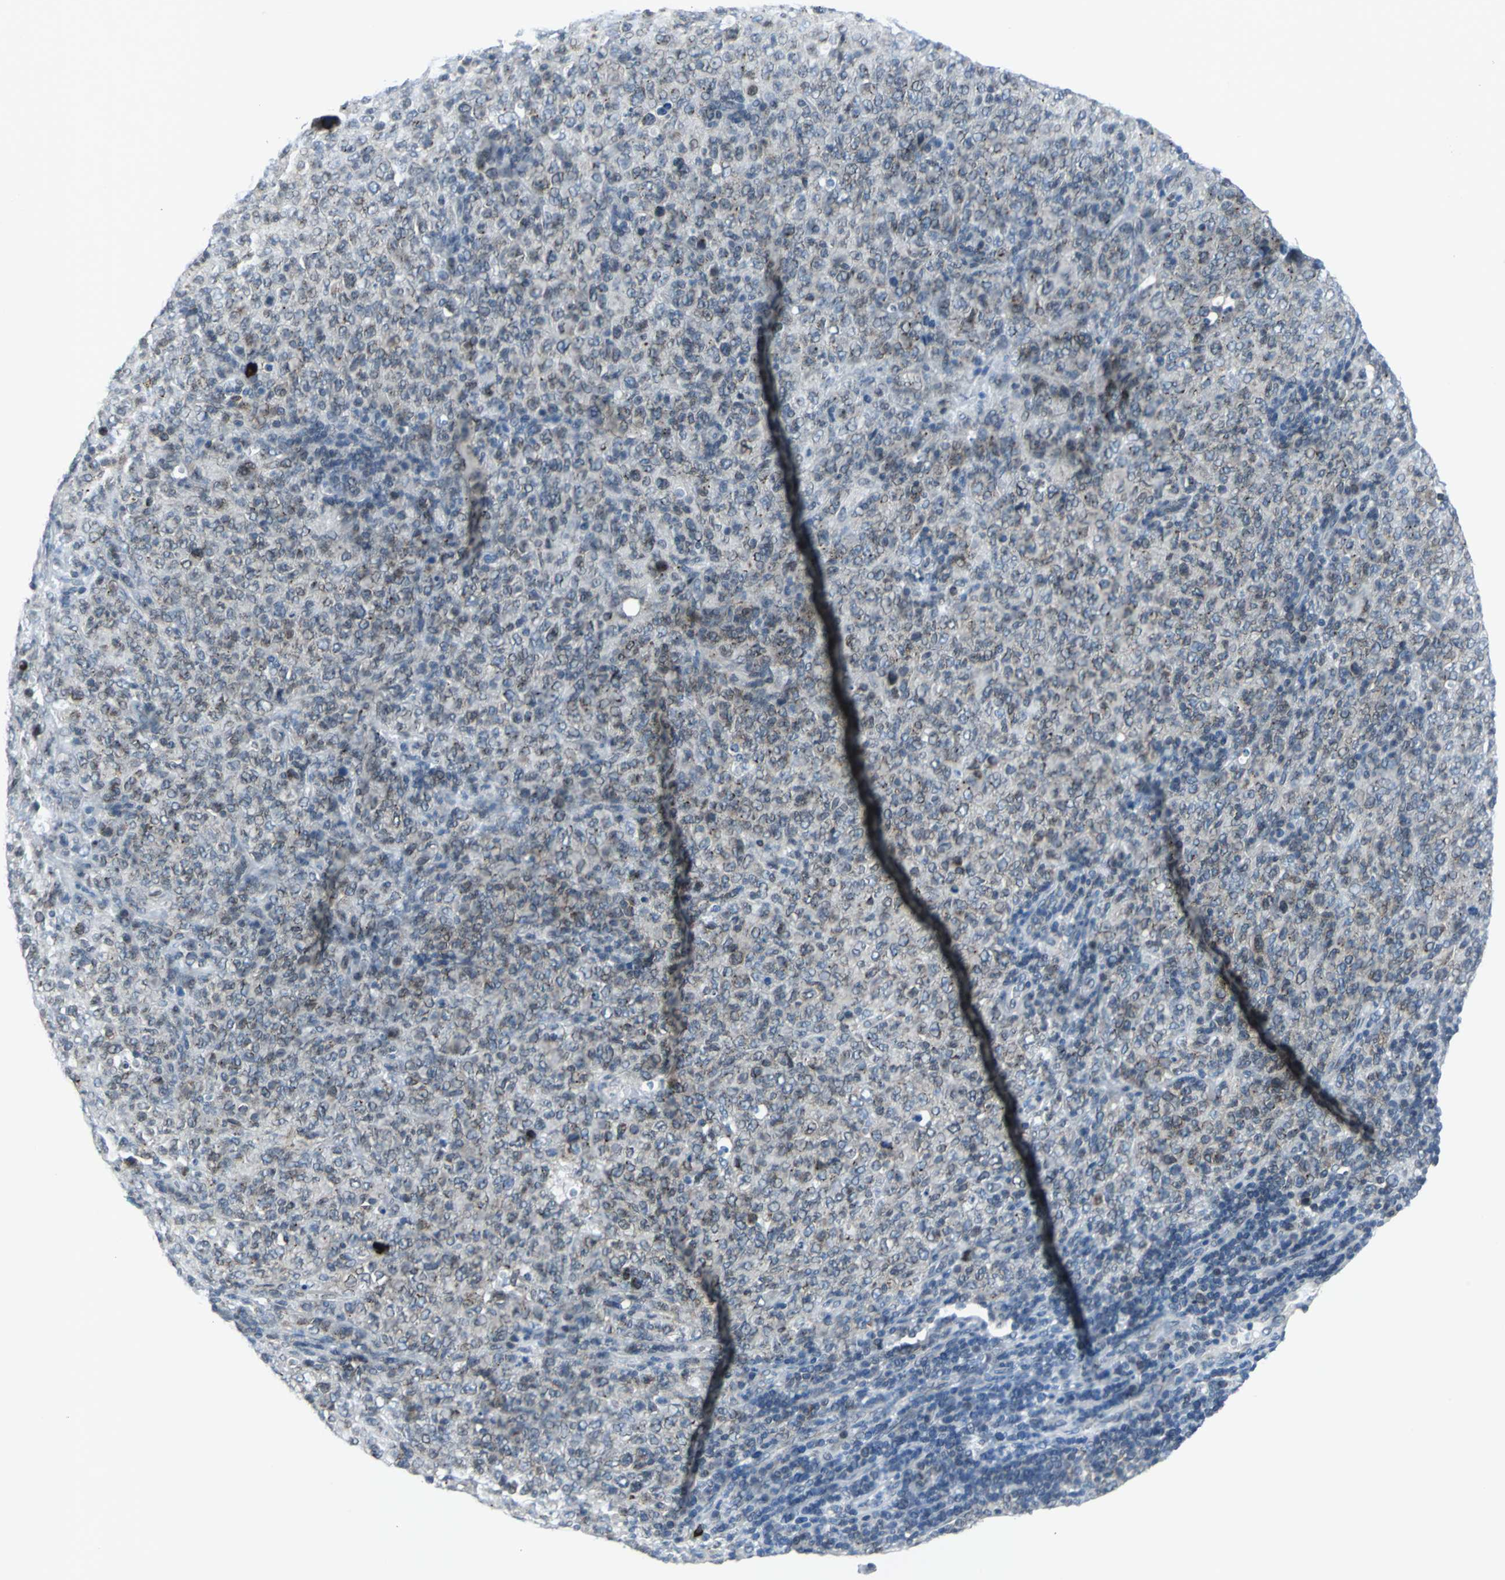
{"staining": {"intensity": "weak", "quantity": ">75%", "location": "cytoplasmic/membranous"}, "tissue": "lymphoma", "cell_type": "Tumor cells", "image_type": "cancer", "snomed": [{"axis": "morphology", "description": "Malignant lymphoma, non-Hodgkin's type, High grade"}, {"axis": "topography", "description": "Tonsil"}], "caption": "Protein expression analysis of human lymphoma reveals weak cytoplasmic/membranous positivity in about >75% of tumor cells.", "gene": "SNUPN", "patient": {"sex": "female", "age": 36}}